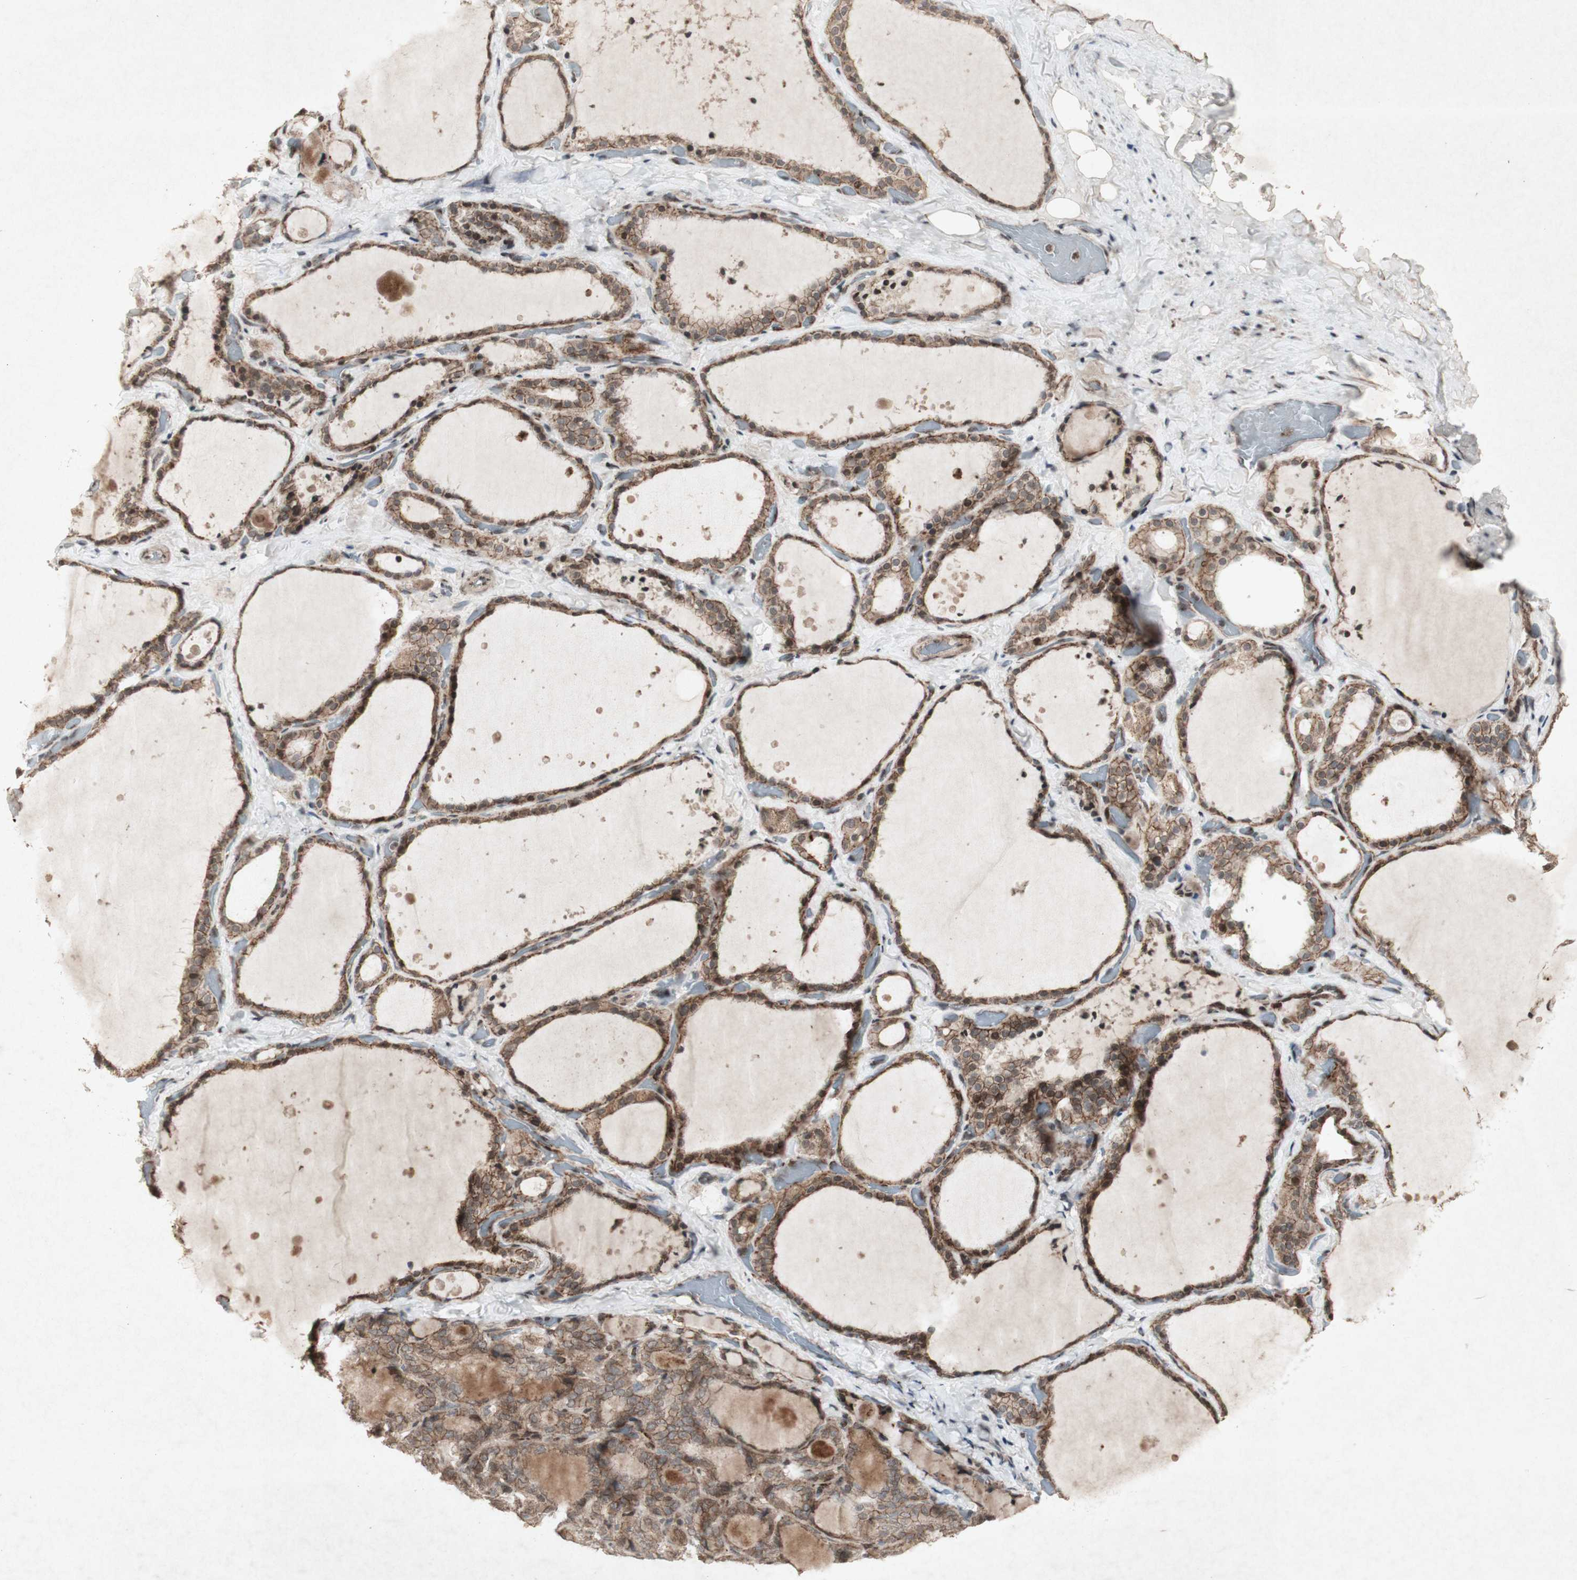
{"staining": {"intensity": "moderate", "quantity": ">75%", "location": "cytoplasmic/membranous"}, "tissue": "thyroid gland", "cell_type": "Glandular cells", "image_type": "normal", "snomed": [{"axis": "morphology", "description": "Normal tissue, NOS"}, {"axis": "topography", "description": "Thyroid gland"}], "caption": "Thyroid gland stained with immunohistochemistry demonstrates moderate cytoplasmic/membranous staining in about >75% of glandular cells.", "gene": "PLXNA1", "patient": {"sex": "female", "age": 44}}